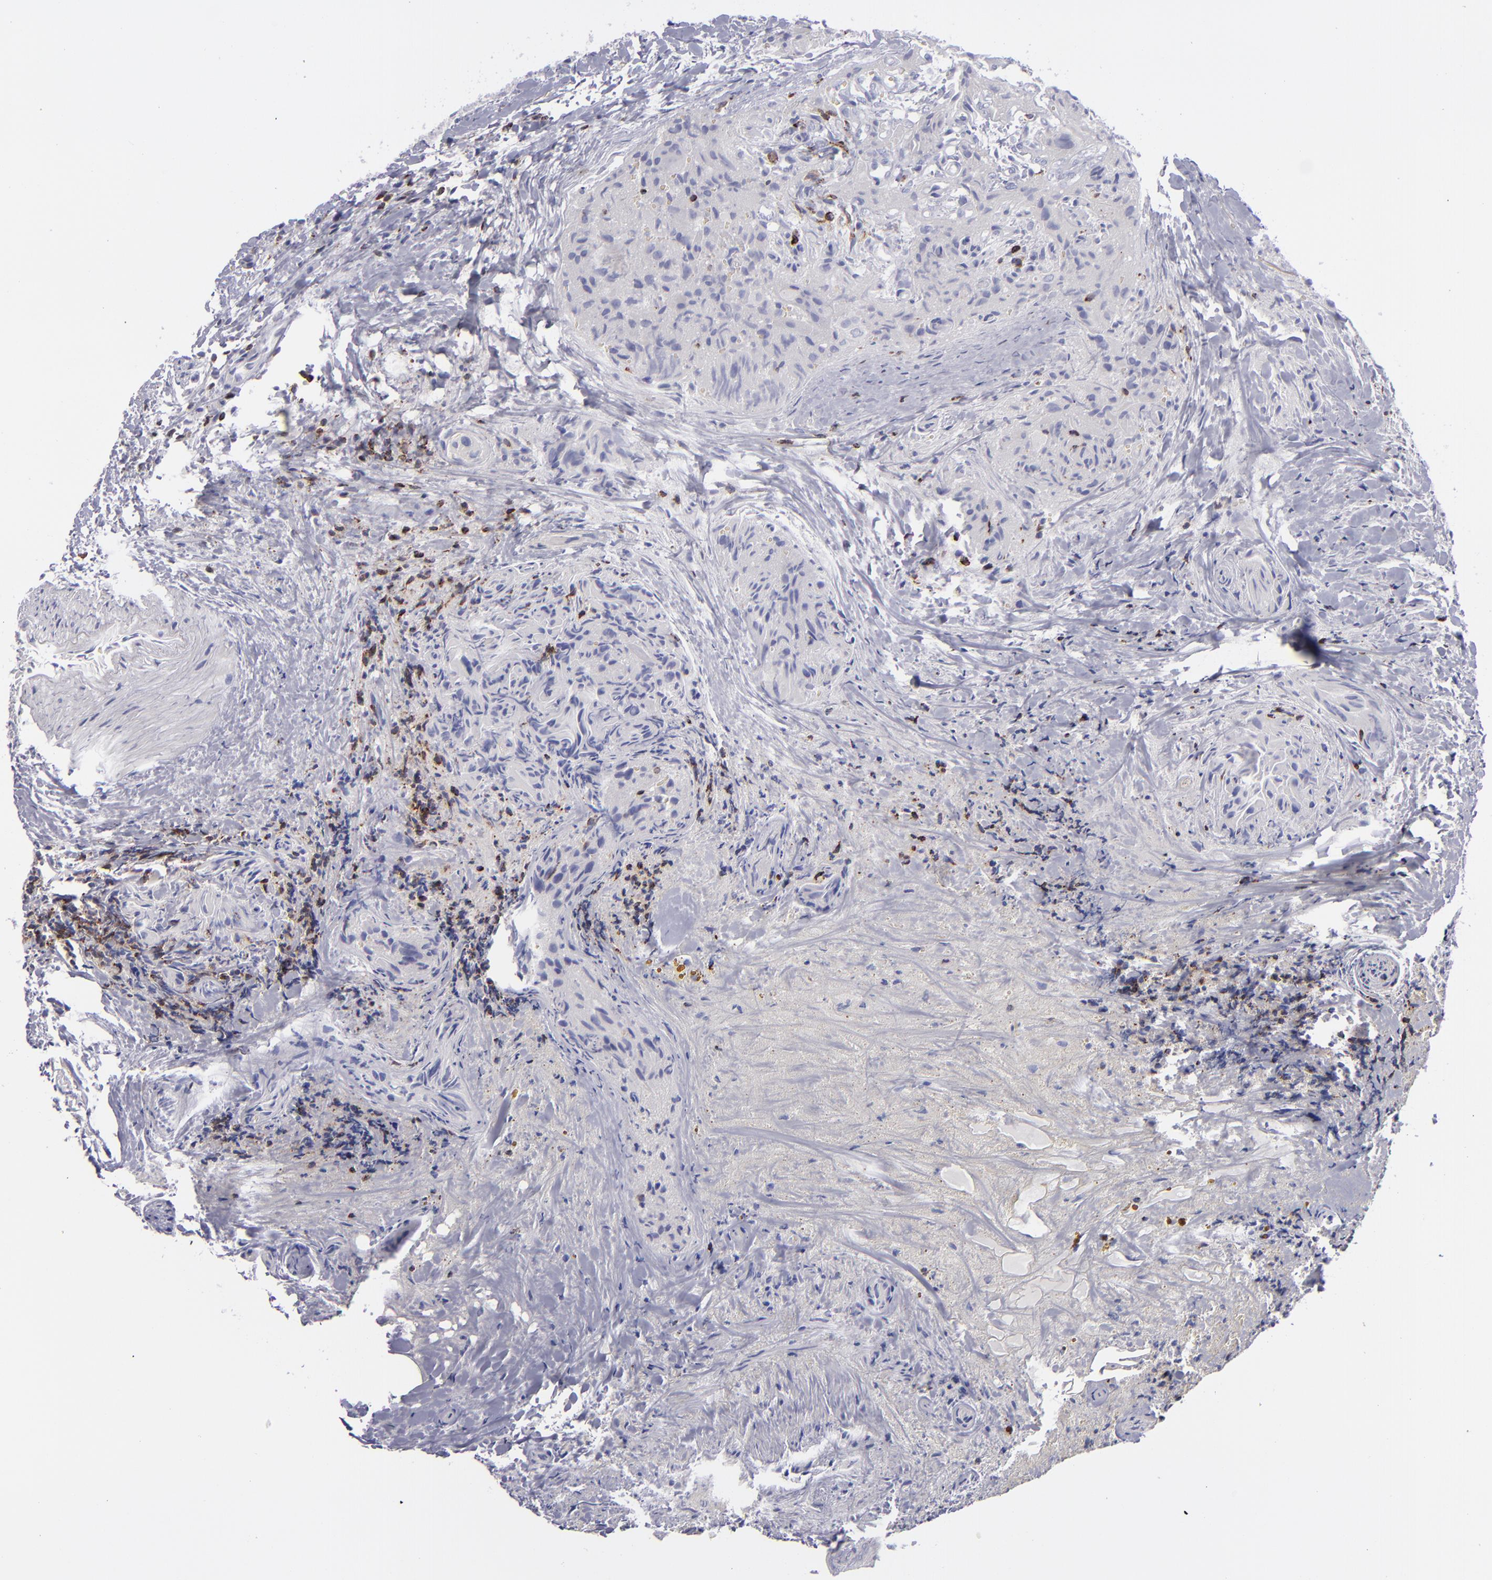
{"staining": {"intensity": "negative", "quantity": "none", "location": "none"}, "tissue": "thyroid cancer", "cell_type": "Tumor cells", "image_type": "cancer", "snomed": [{"axis": "morphology", "description": "Papillary adenocarcinoma, NOS"}, {"axis": "topography", "description": "Thyroid gland"}], "caption": "A photomicrograph of human thyroid papillary adenocarcinoma is negative for staining in tumor cells. (DAB immunohistochemistry, high magnification).", "gene": "CD2", "patient": {"sex": "female", "age": 71}}